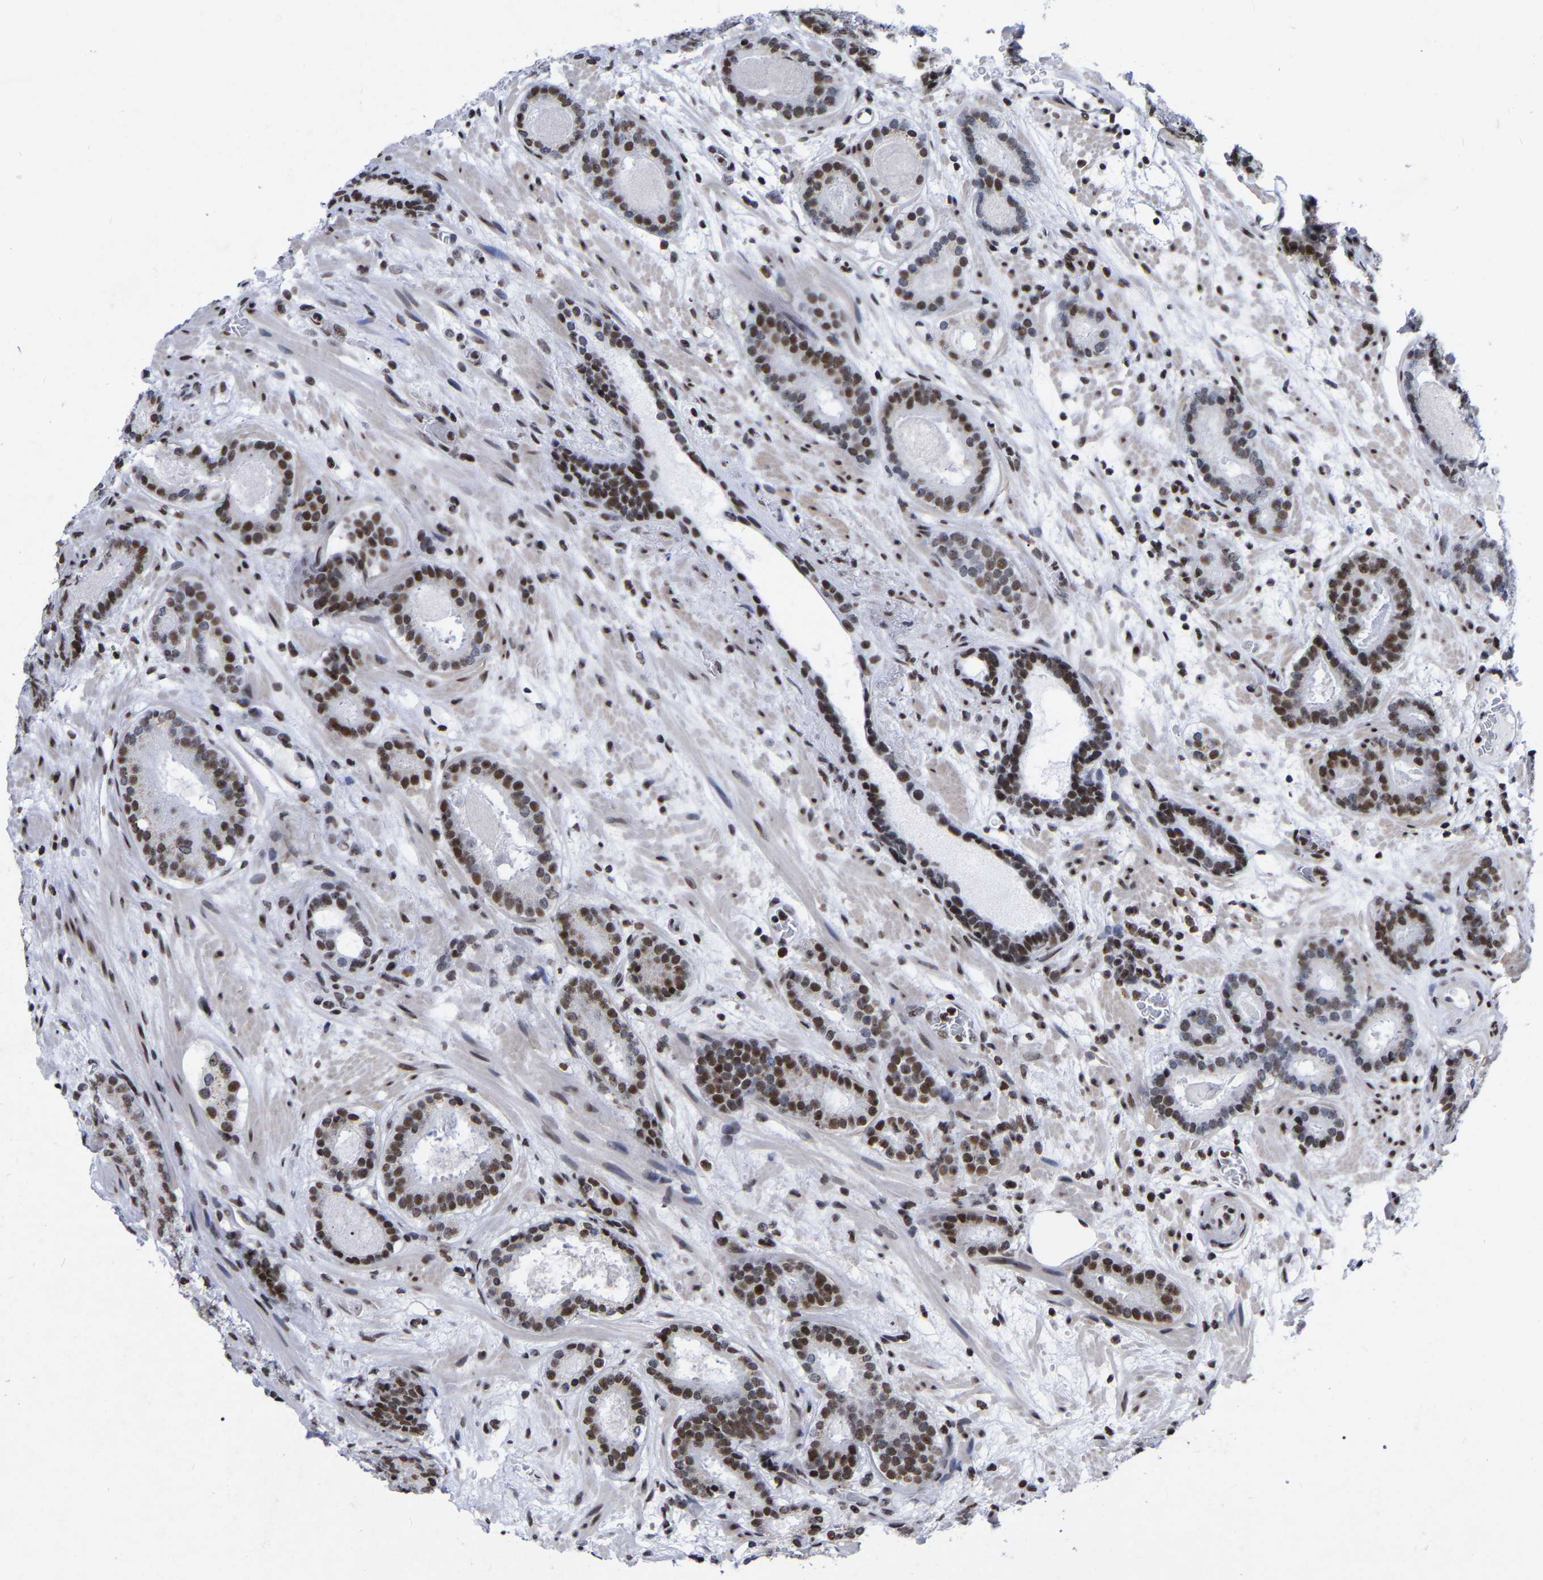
{"staining": {"intensity": "moderate", "quantity": ">75%", "location": "nuclear"}, "tissue": "prostate cancer", "cell_type": "Tumor cells", "image_type": "cancer", "snomed": [{"axis": "morphology", "description": "Adenocarcinoma, Low grade"}, {"axis": "topography", "description": "Prostate"}], "caption": "Brown immunohistochemical staining in human prostate cancer displays moderate nuclear positivity in about >75% of tumor cells.", "gene": "PRCC", "patient": {"sex": "male", "age": 69}}